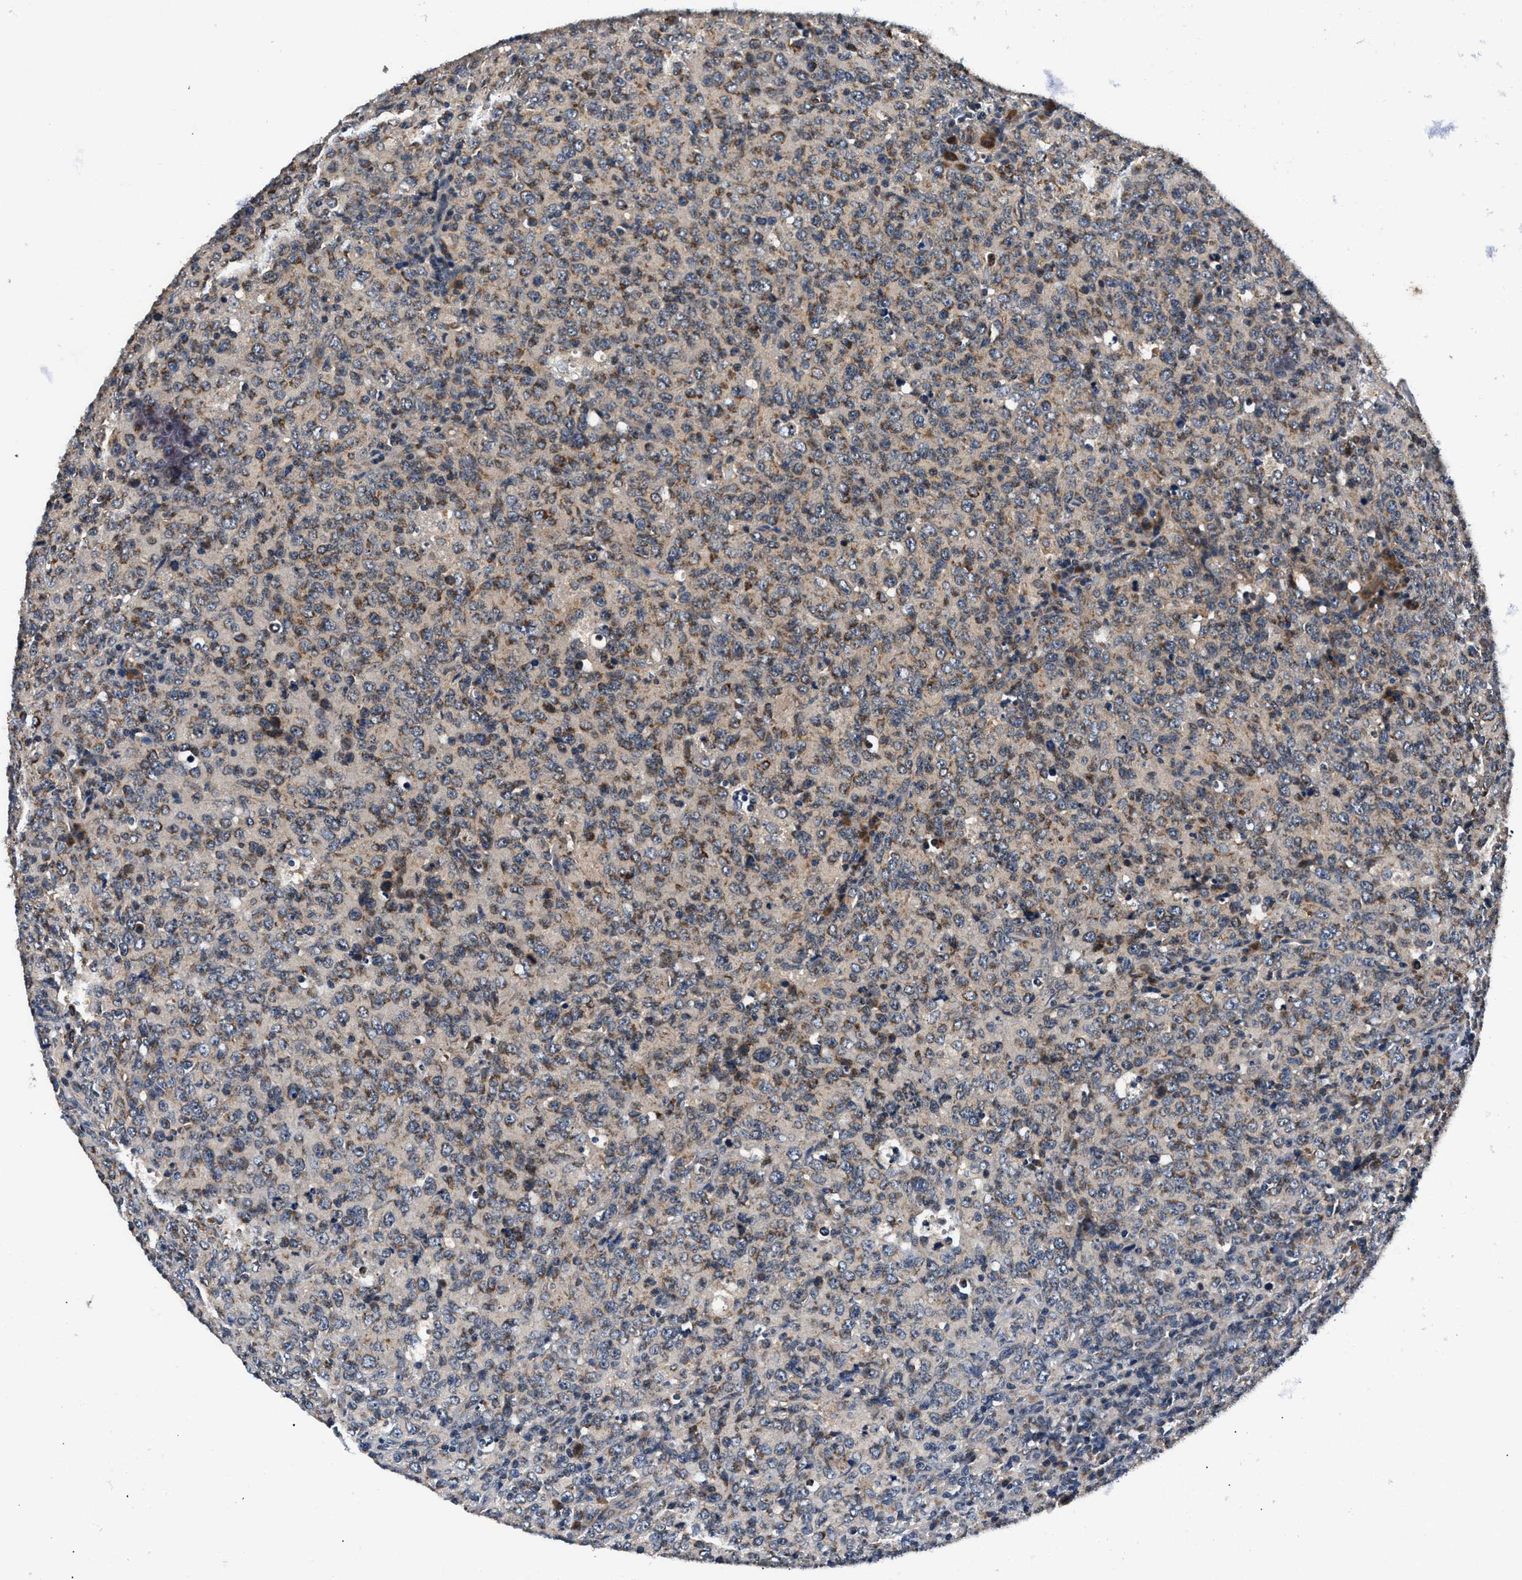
{"staining": {"intensity": "moderate", "quantity": ">75%", "location": "cytoplasmic/membranous"}, "tissue": "lymphoma", "cell_type": "Tumor cells", "image_type": "cancer", "snomed": [{"axis": "morphology", "description": "Malignant lymphoma, non-Hodgkin's type, High grade"}, {"axis": "topography", "description": "Tonsil"}], "caption": "Tumor cells display medium levels of moderate cytoplasmic/membranous staining in approximately >75% of cells in lymphoma.", "gene": "IMMT", "patient": {"sex": "female", "age": 36}}